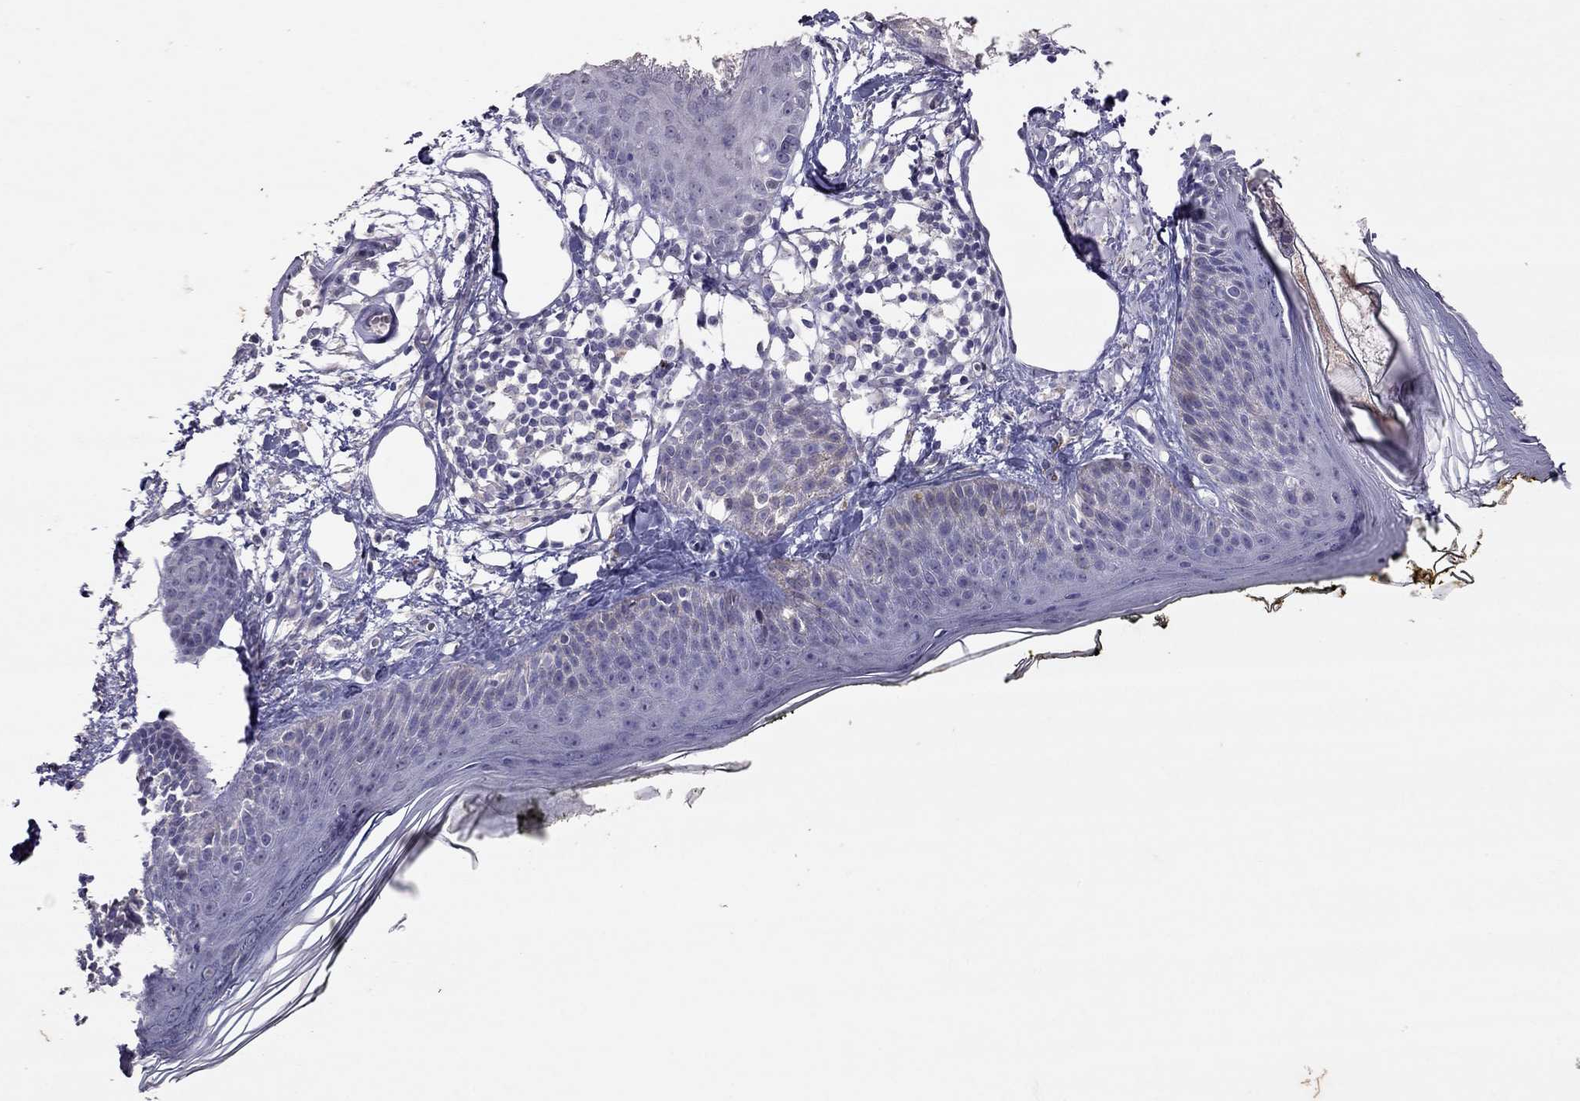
{"staining": {"intensity": "negative", "quantity": "none", "location": "none"}, "tissue": "skin", "cell_type": "Fibroblasts", "image_type": "normal", "snomed": [{"axis": "morphology", "description": "Normal tissue, NOS"}, {"axis": "topography", "description": "Skin"}], "caption": "Skin was stained to show a protein in brown. There is no significant staining in fibroblasts. (Brightfield microscopy of DAB (3,3'-diaminobenzidine) IHC at high magnification).", "gene": "FST", "patient": {"sex": "male", "age": 76}}